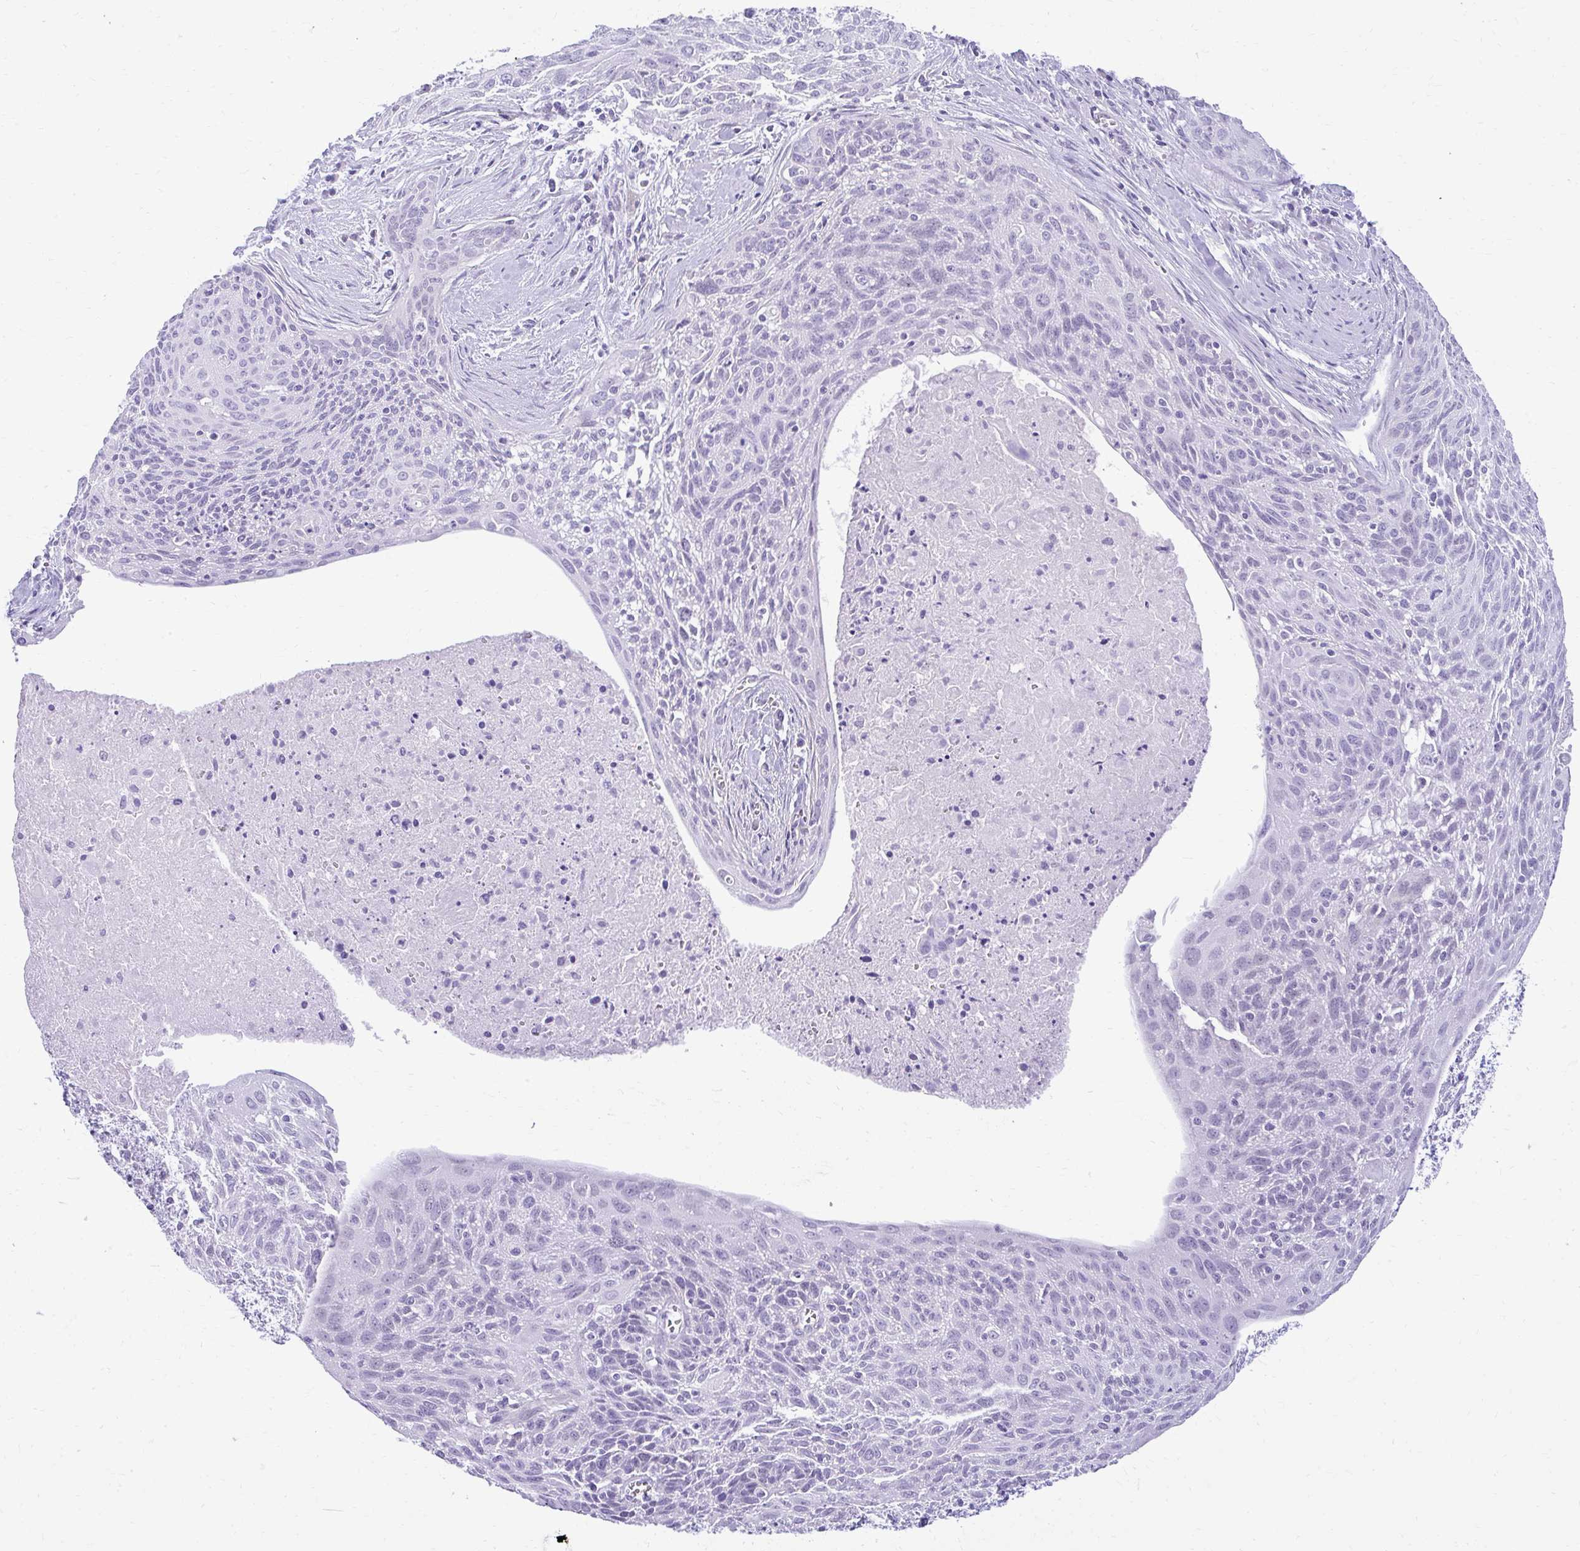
{"staining": {"intensity": "negative", "quantity": "none", "location": "none"}, "tissue": "cervical cancer", "cell_type": "Tumor cells", "image_type": "cancer", "snomed": [{"axis": "morphology", "description": "Squamous cell carcinoma, NOS"}, {"axis": "topography", "description": "Cervix"}], "caption": "Tumor cells show no significant protein expression in squamous cell carcinoma (cervical).", "gene": "PRAP1", "patient": {"sex": "female", "age": 55}}